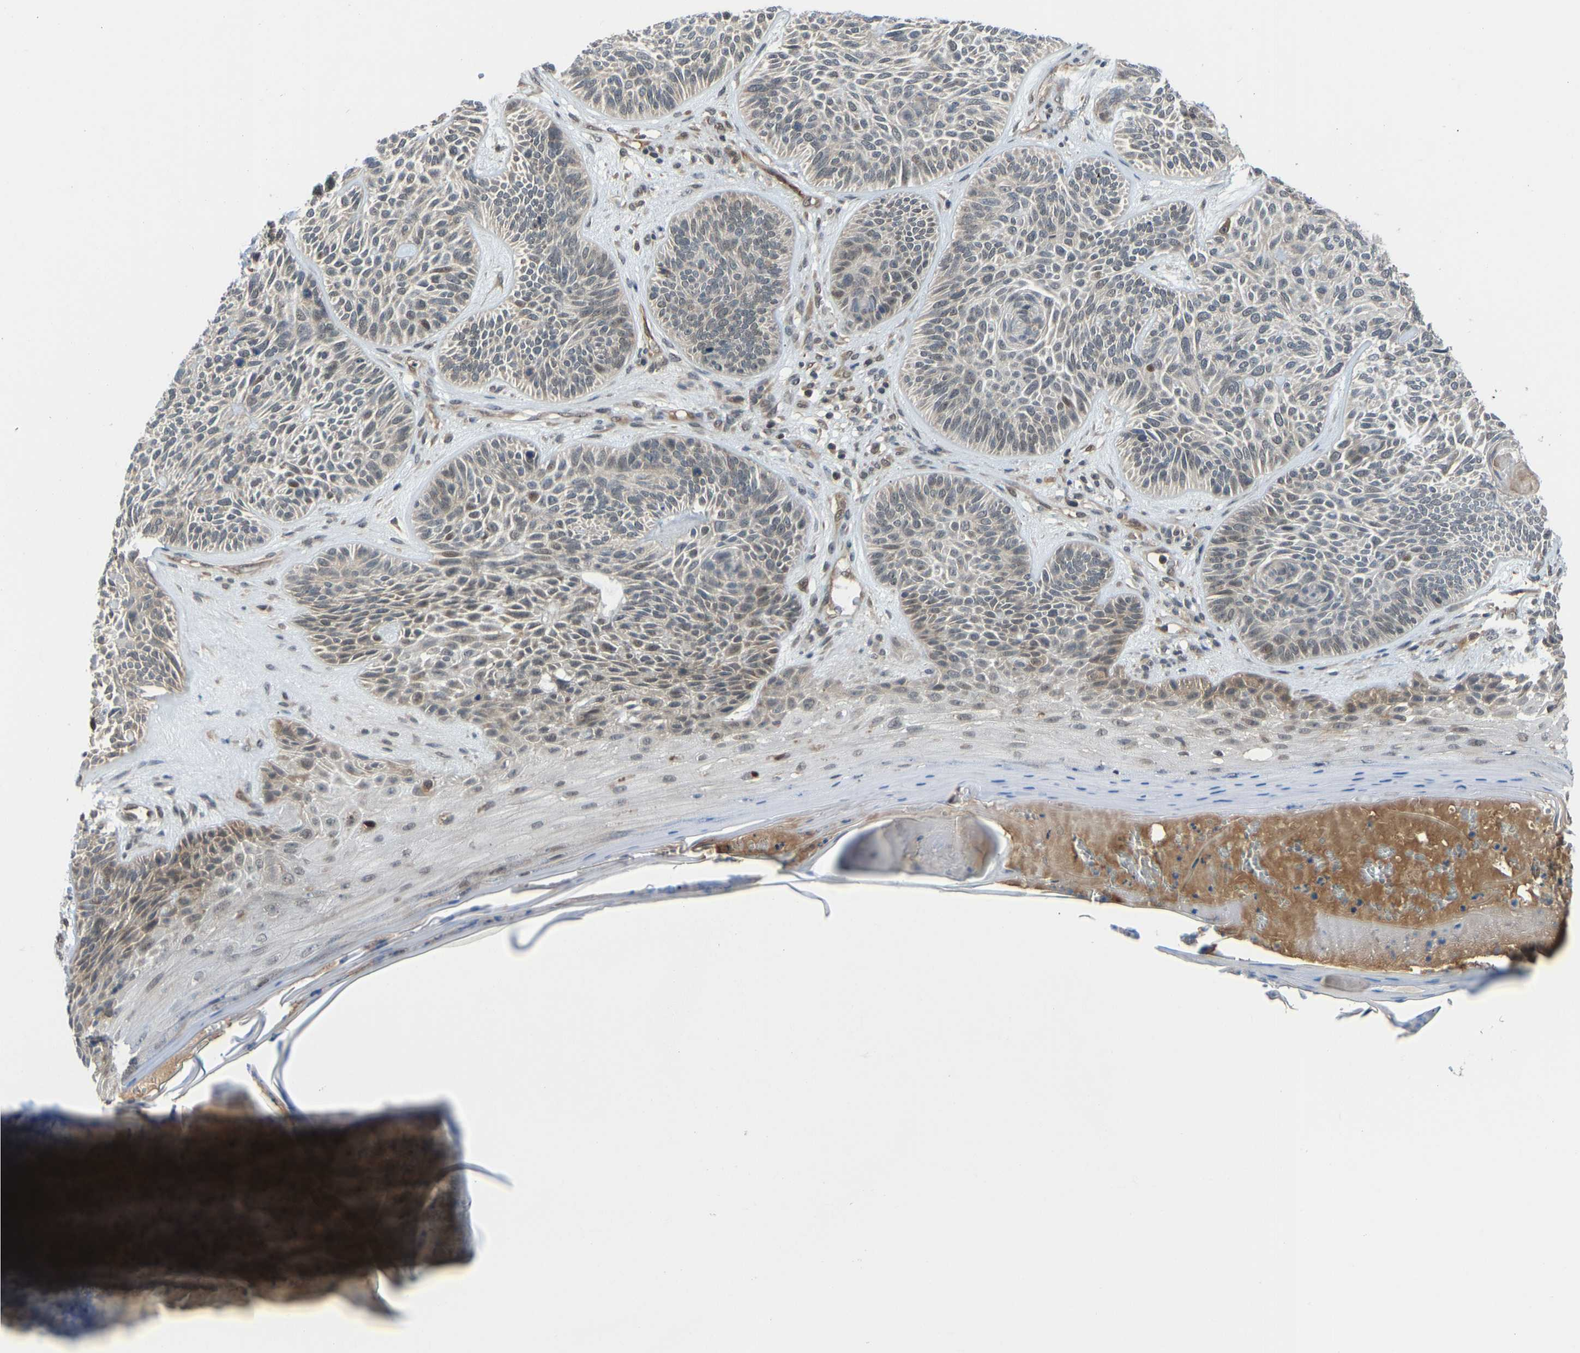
{"staining": {"intensity": "moderate", "quantity": "<25%", "location": "cytoplasmic/membranous"}, "tissue": "skin cancer", "cell_type": "Tumor cells", "image_type": "cancer", "snomed": [{"axis": "morphology", "description": "Basal cell carcinoma"}, {"axis": "topography", "description": "Skin"}], "caption": "DAB immunohistochemical staining of human skin cancer demonstrates moderate cytoplasmic/membranous protein expression in about <25% of tumor cells.", "gene": "CCT8", "patient": {"sex": "male", "age": 55}}